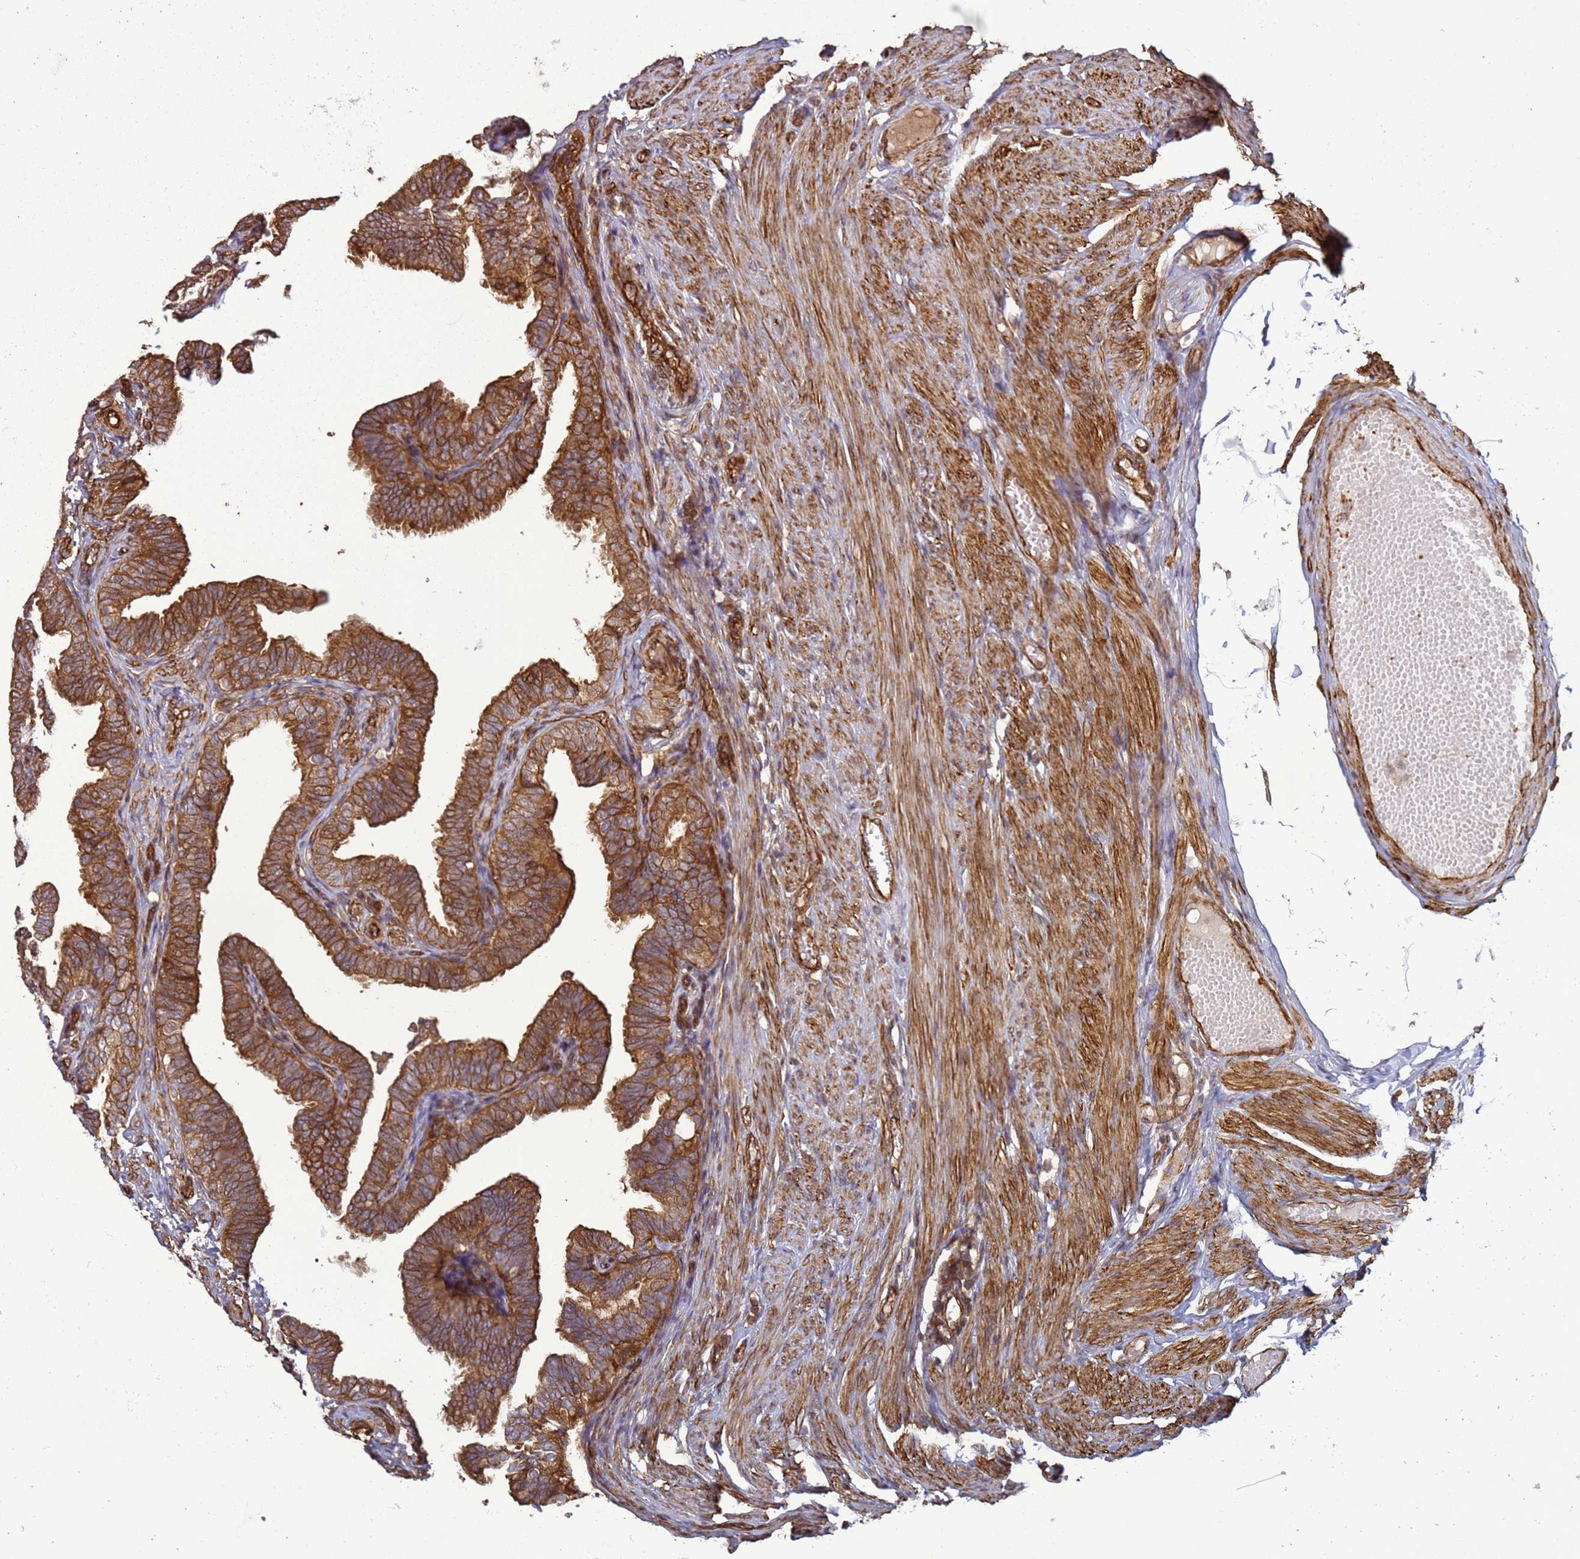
{"staining": {"intensity": "strong", "quantity": ">75%", "location": "cytoplasmic/membranous"}, "tissue": "fallopian tube", "cell_type": "Glandular cells", "image_type": "normal", "snomed": [{"axis": "morphology", "description": "Normal tissue, NOS"}, {"axis": "topography", "description": "Fallopian tube"}], "caption": "Immunohistochemistry (IHC) histopathology image of normal human fallopian tube stained for a protein (brown), which displays high levels of strong cytoplasmic/membranous expression in approximately >75% of glandular cells.", "gene": "CNOT1", "patient": {"sex": "female", "age": 39}}